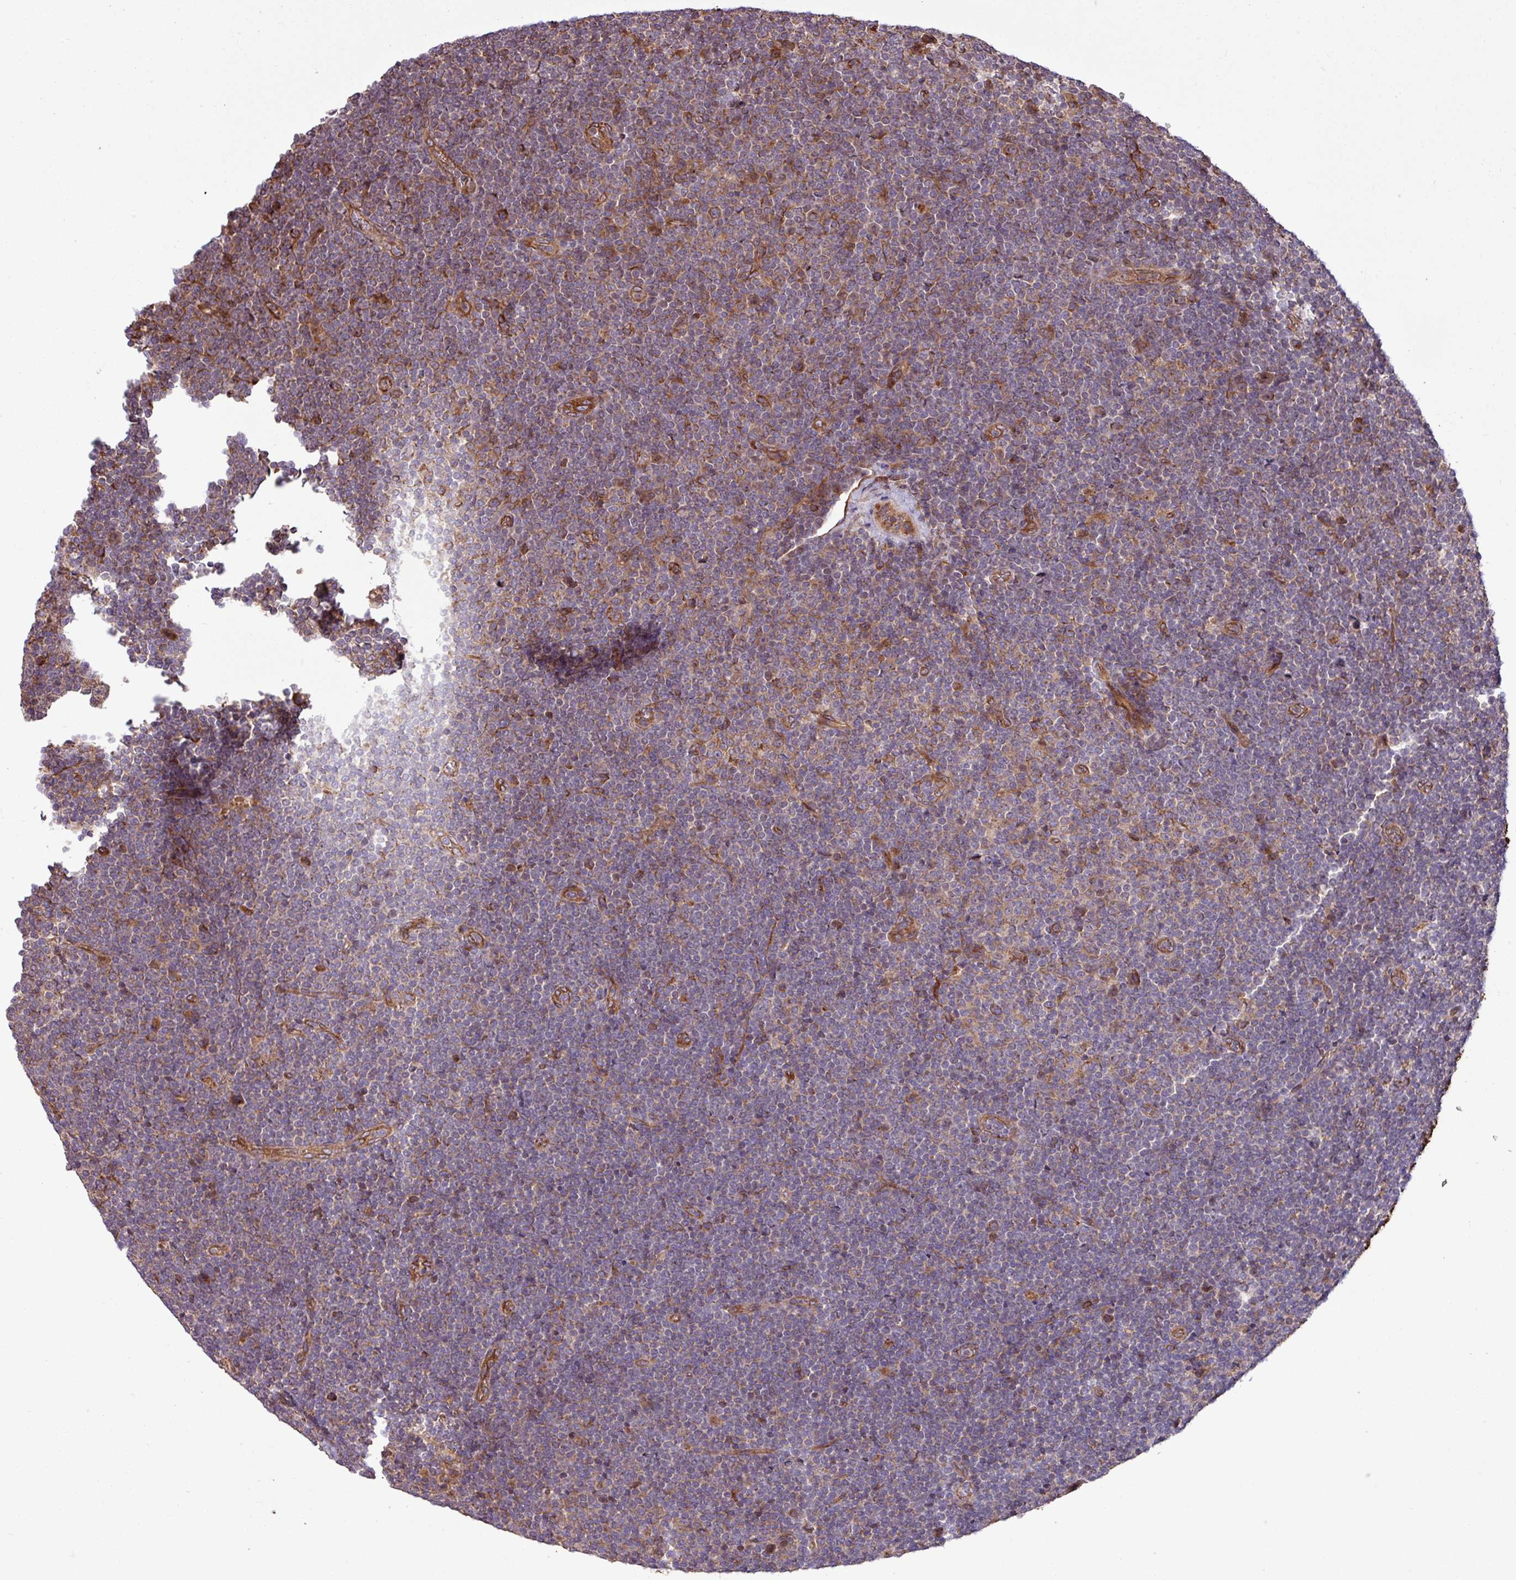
{"staining": {"intensity": "moderate", "quantity": "25%-75%", "location": "cytoplasmic/membranous"}, "tissue": "lymphoma", "cell_type": "Tumor cells", "image_type": "cancer", "snomed": [{"axis": "morphology", "description": "Malignant lymphoma, non-Hodgkin's type, Low grade"}, {"axis": "topography", "description": "Lymph node"}], "caption": "The micrograph shows immunohistochemical staining of low-grade malignant lymphoma, non-Hodgkin's type. There is moderate cytoplasmic/membranous staining is appreciated in approximately 25%-75% of tumor cells. (DAB (3,3'-diaminobenzidine) IHC with brightfield microscopy, high magnification).", "gene": "ZNF300", "patient": {"sex": "male", "age": 48}}